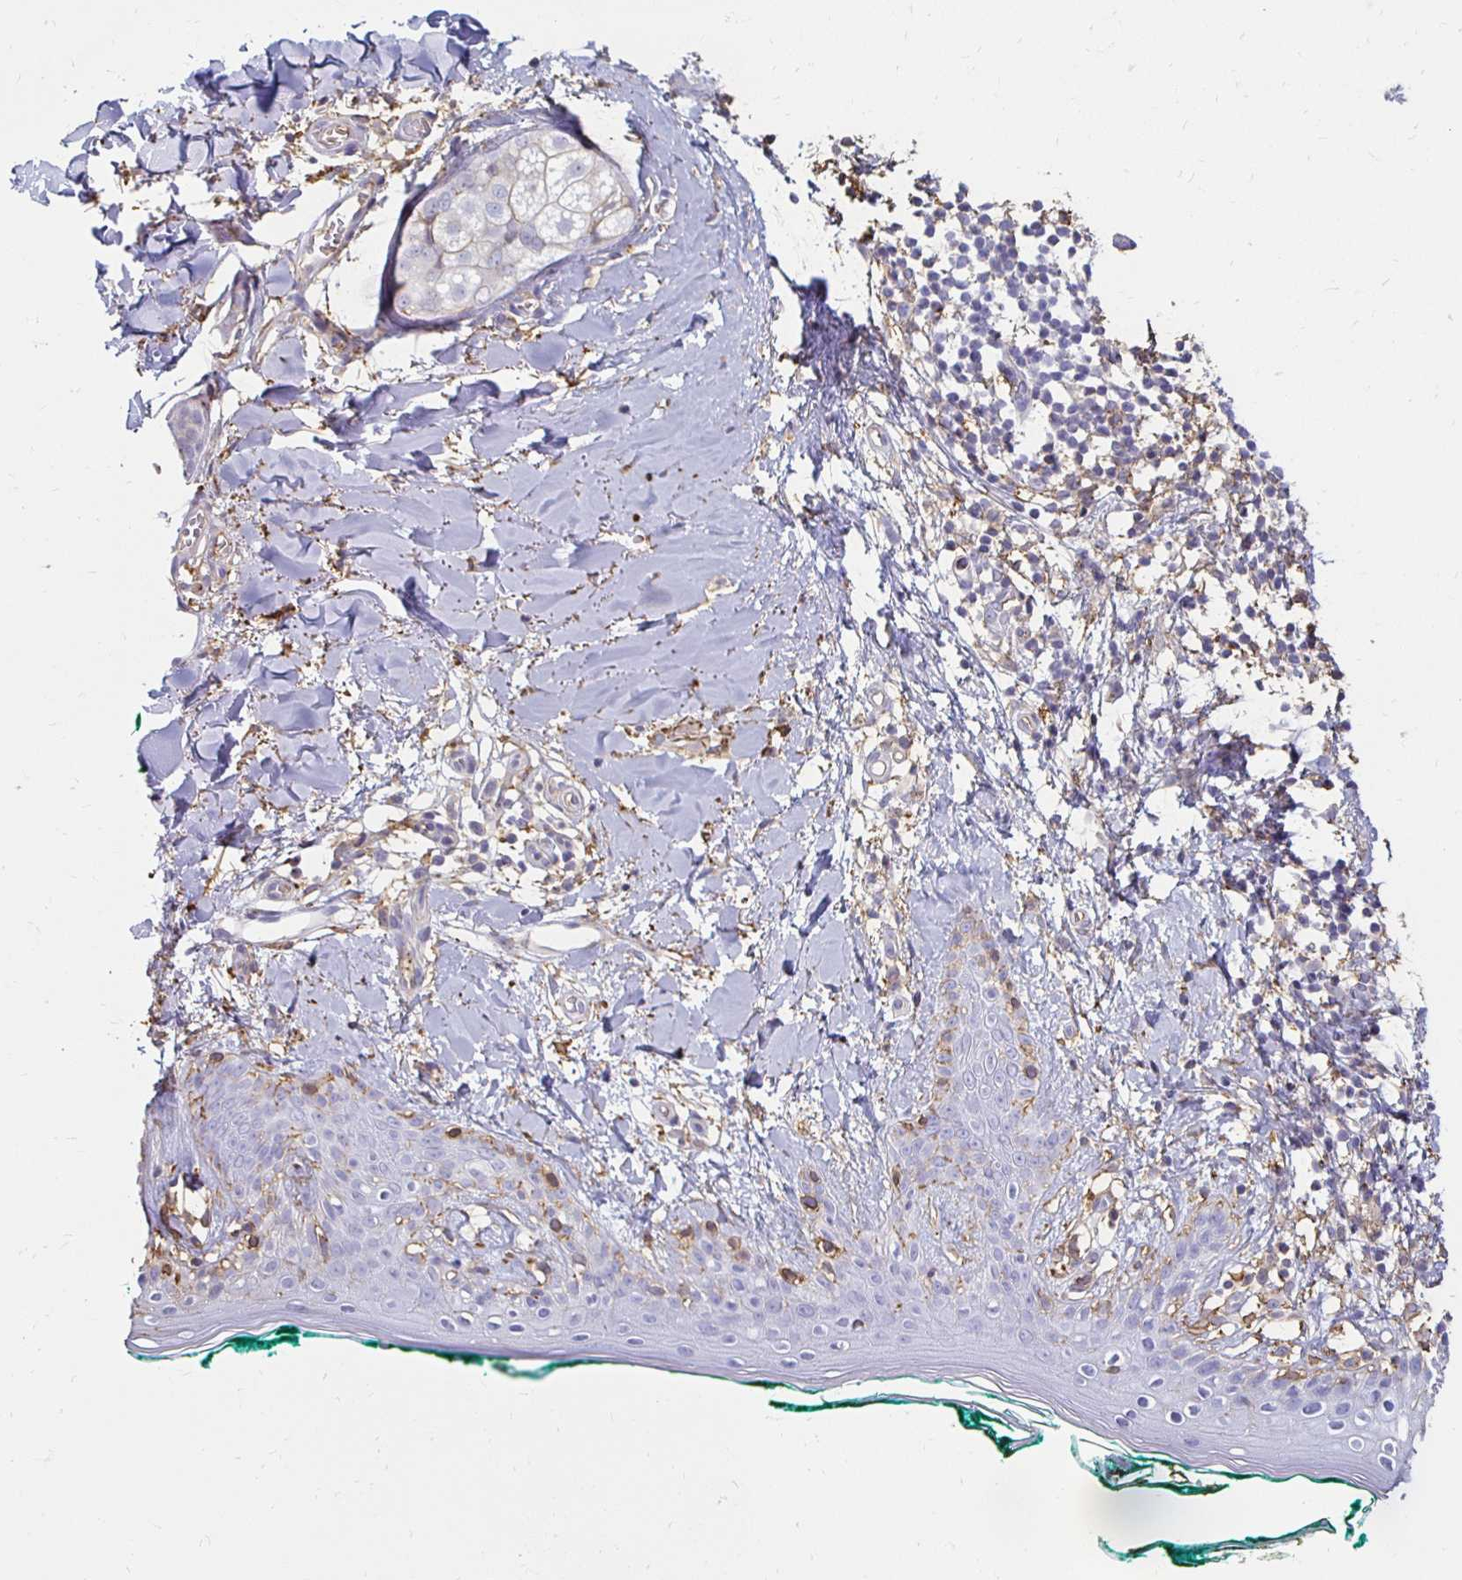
{"staining": {"intensity": "moderate", "quantity": "25%-75%", "location": "cytoplasmic/membranous"}, "tissue": "skin", "cell_type": "Fibroblasts", "image_type": "normal", "snomed": [{"axis": "morphology", "description": "Normal tissue, NOS"}, {"axis": "topography", "description": "Skin"}], "caption": "IHC of normal human skin demonstrates medium levels of moderate cytoplasmic/membranous positivity in approximately 25%-75% of fibroblasts.", "gene": "TAS1R3", "patient": {"sex": "female", "age": 34}}